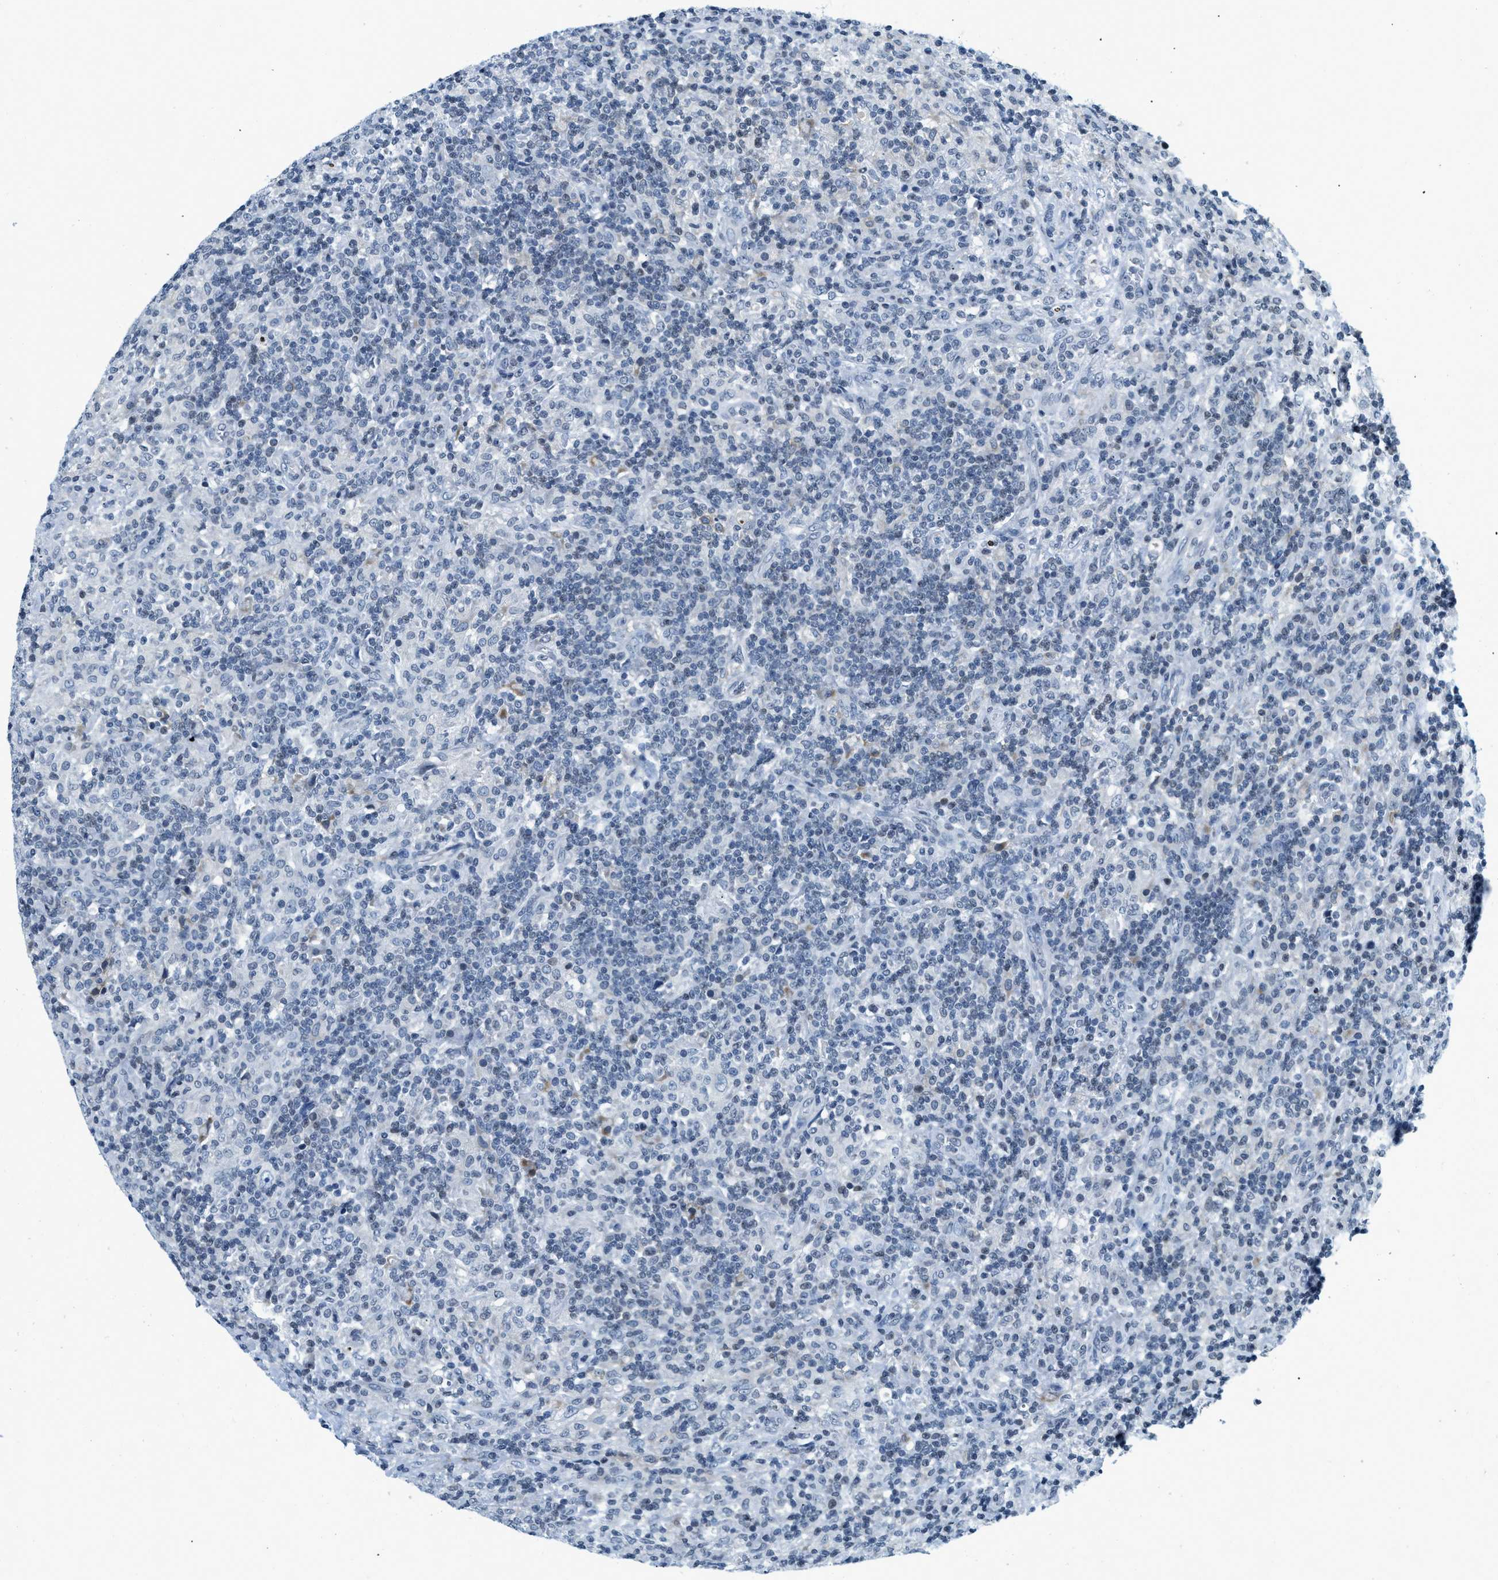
{"staining": {"intensity": "negative", "quantity": "none", "location": "none"}, "tissue": "lymphoma", "cell_type": "Tumor cells", "image_type": "cancer", "snomed": [{"axis": "morphology", "description": "Hodgkin's disease, NOS"}, {"axis": "topography", "description": "Lymph node"}], "caption": "High magnification brightfield microscopy of lymphoma stained with DAB (3,3'-diaminobenzidine) (brown) and counterstained with hematoxylin (blue): tumor cells show no significant expression.", "gene": "UVRAG", "patient": {"sex": "male", "age": 70}}